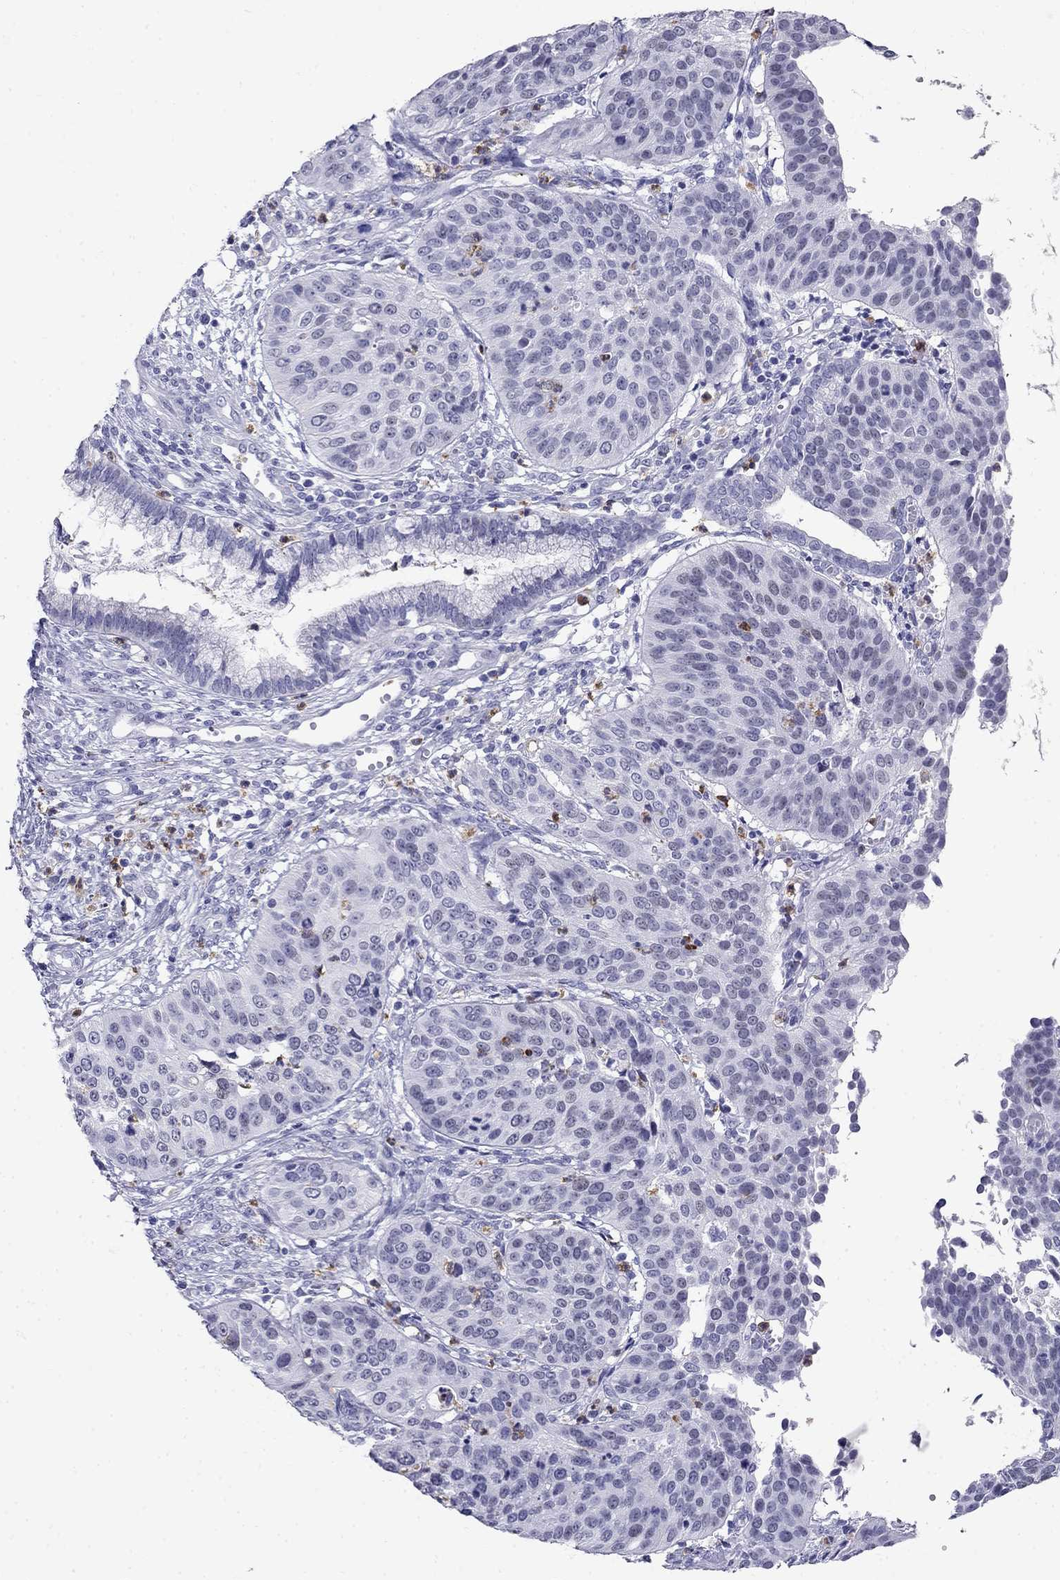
{"staining": {"intensity": "negative", "quantity": "none", "location": "none"}, "tissue": "cervical cancer", "cell_type": "Tumor cells", "image_type": "cancer", "snomed": [{"axis": "morphology", "description": "Normal tissue, NOS"}, {"axis": "morphology", "description": "Squamous cell carcinoma, NOS"}, {"axis": "topography", "description": "Cervix"}], "caption": "The micrograph shows no staining of tumor cells in cervical cancer (squamous cell carcinoma).", "gene": "PPP1R36", "patient": {"sex": "female", "age": 39}}